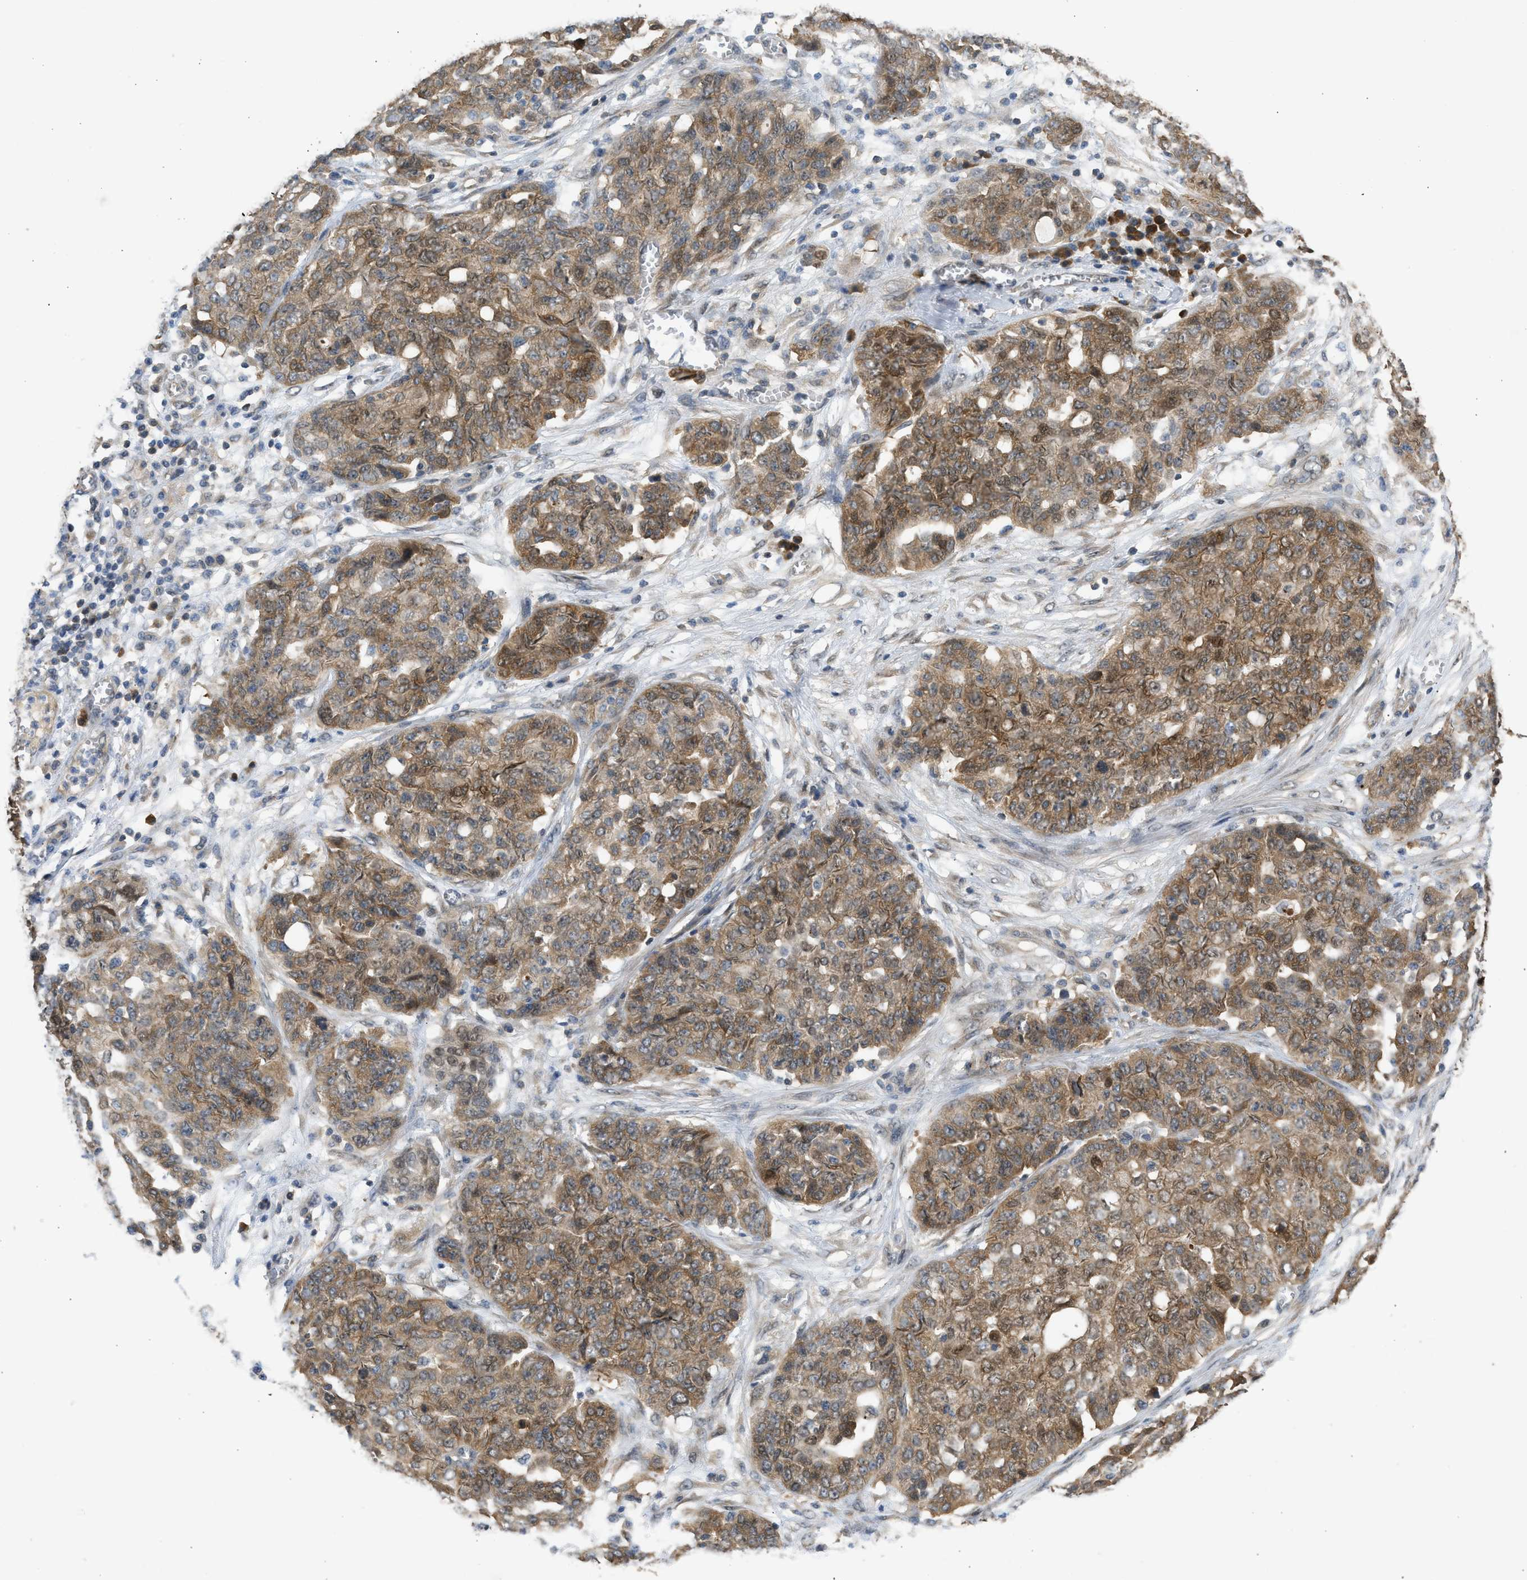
{"staining": {"intensity": "moderate", "quantity": ">75%", "location": "cytoplasmic/membranous"}, "tissue": "ovarian cancer", "cell_type": "Tumor cells", "image_type": "cancer", "snomed": [{"axis": "morphology", "description": "Cystadenocarcinoma, serous, NOS"}, {"axis": "topography", "description": "Soft tissue"}, {"axis": "topography", "description": "Ovary"}], "caption": "The micrograph shows a brown stain indicating the presence of a protein in the cytoplasmic/membranous of tumor cells in ovarian cancer (serous cystadenocarcinoma).", "gene": "MAPK7", "patient": {"sex": "female", "age": 57}}